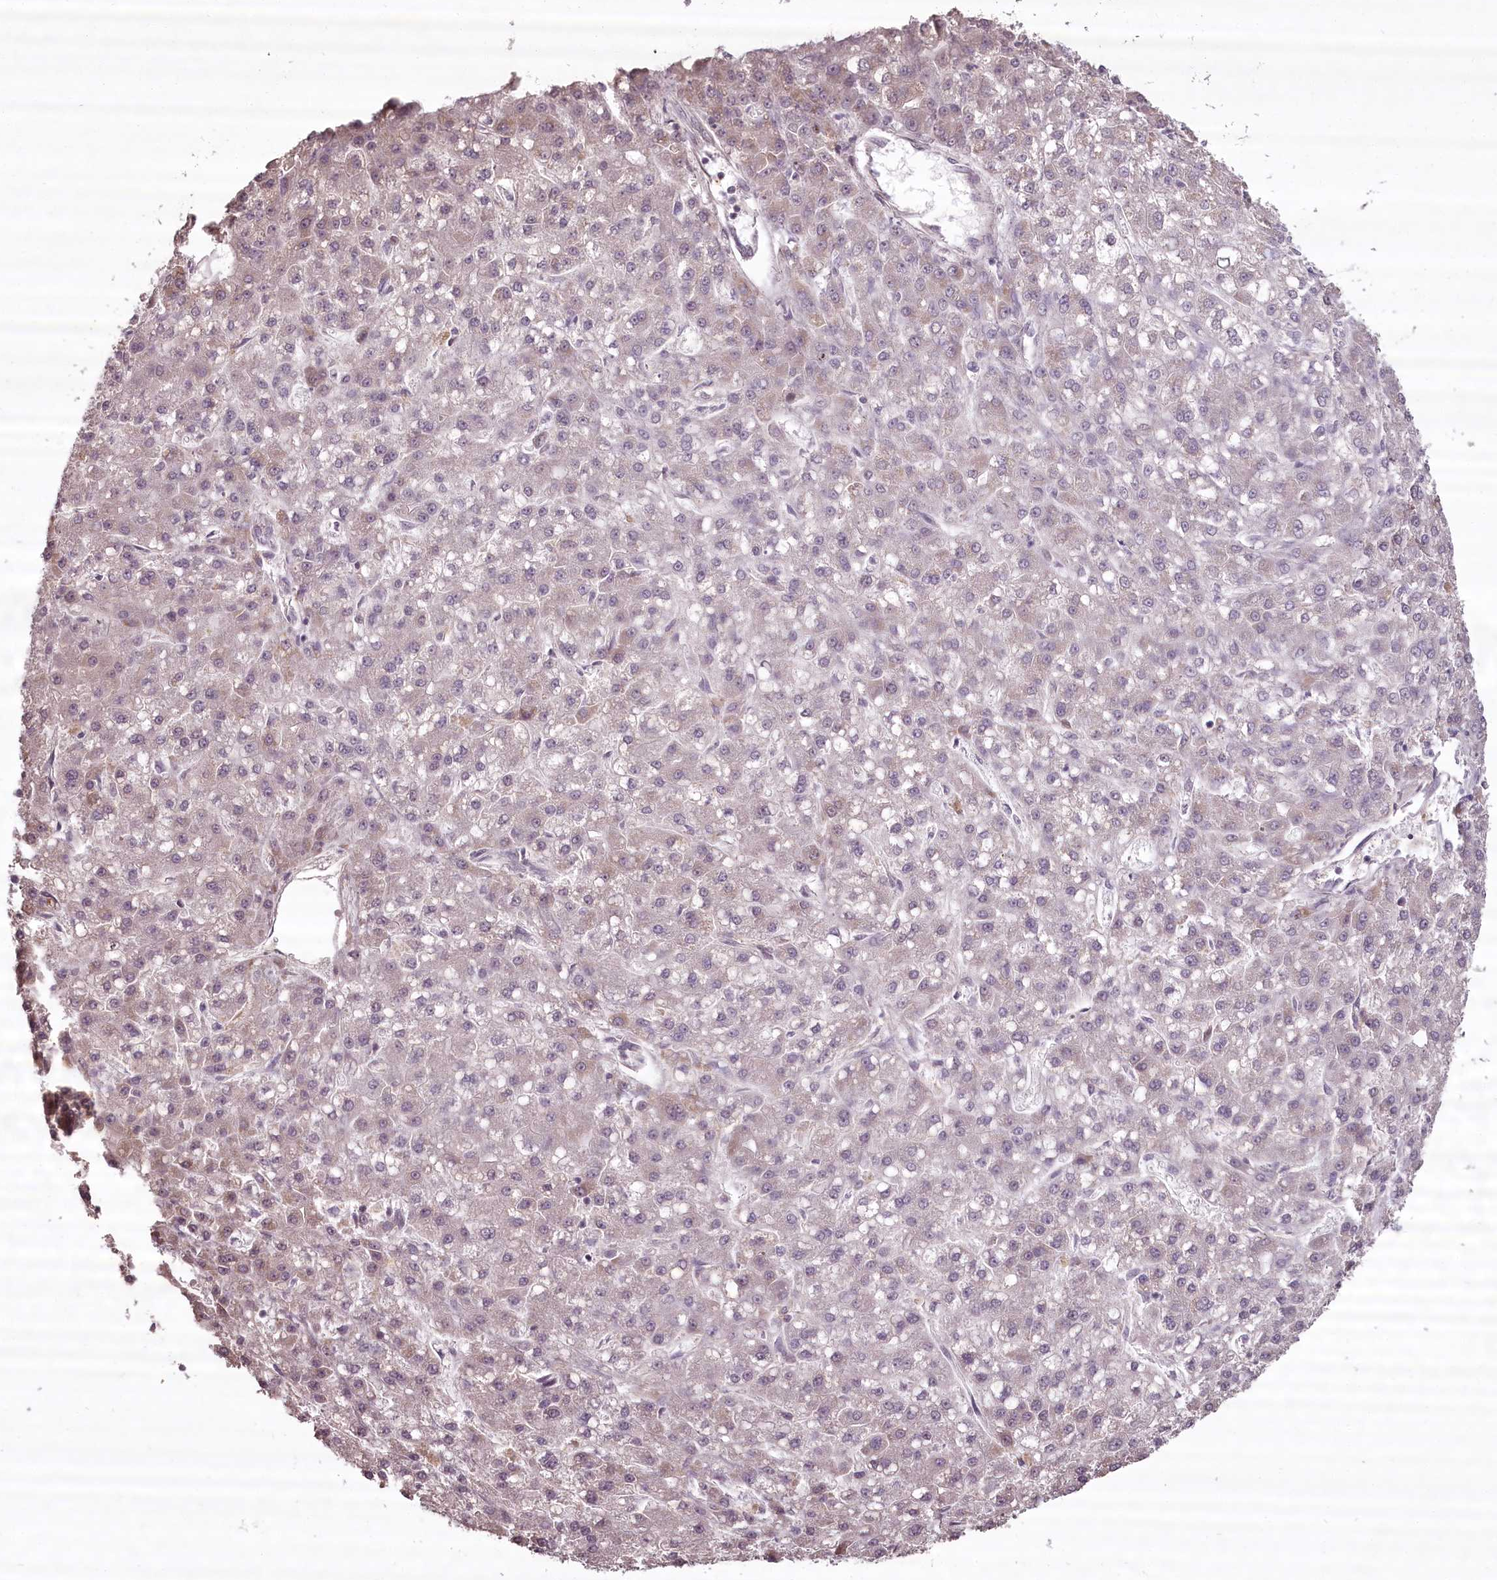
{"staining": {"intensity": "negative", "quantity": "none", "location": "none"}, "tissue": "liver cancer", "cell_type": "Tumor cells", "image_type": "cancer", "snomed": [{"axis": "morphology", "description": "Carcinoma, Hepatocellular, NOS"}, {"axis": "topography", "description": "Liver"}], "caption": "Protein analysis of hepatocellular carcinoma (liver) displays no significant expression in tumor cells.", "gene": "CCDC92", "patient": {"sex": "male", "age": 67}}